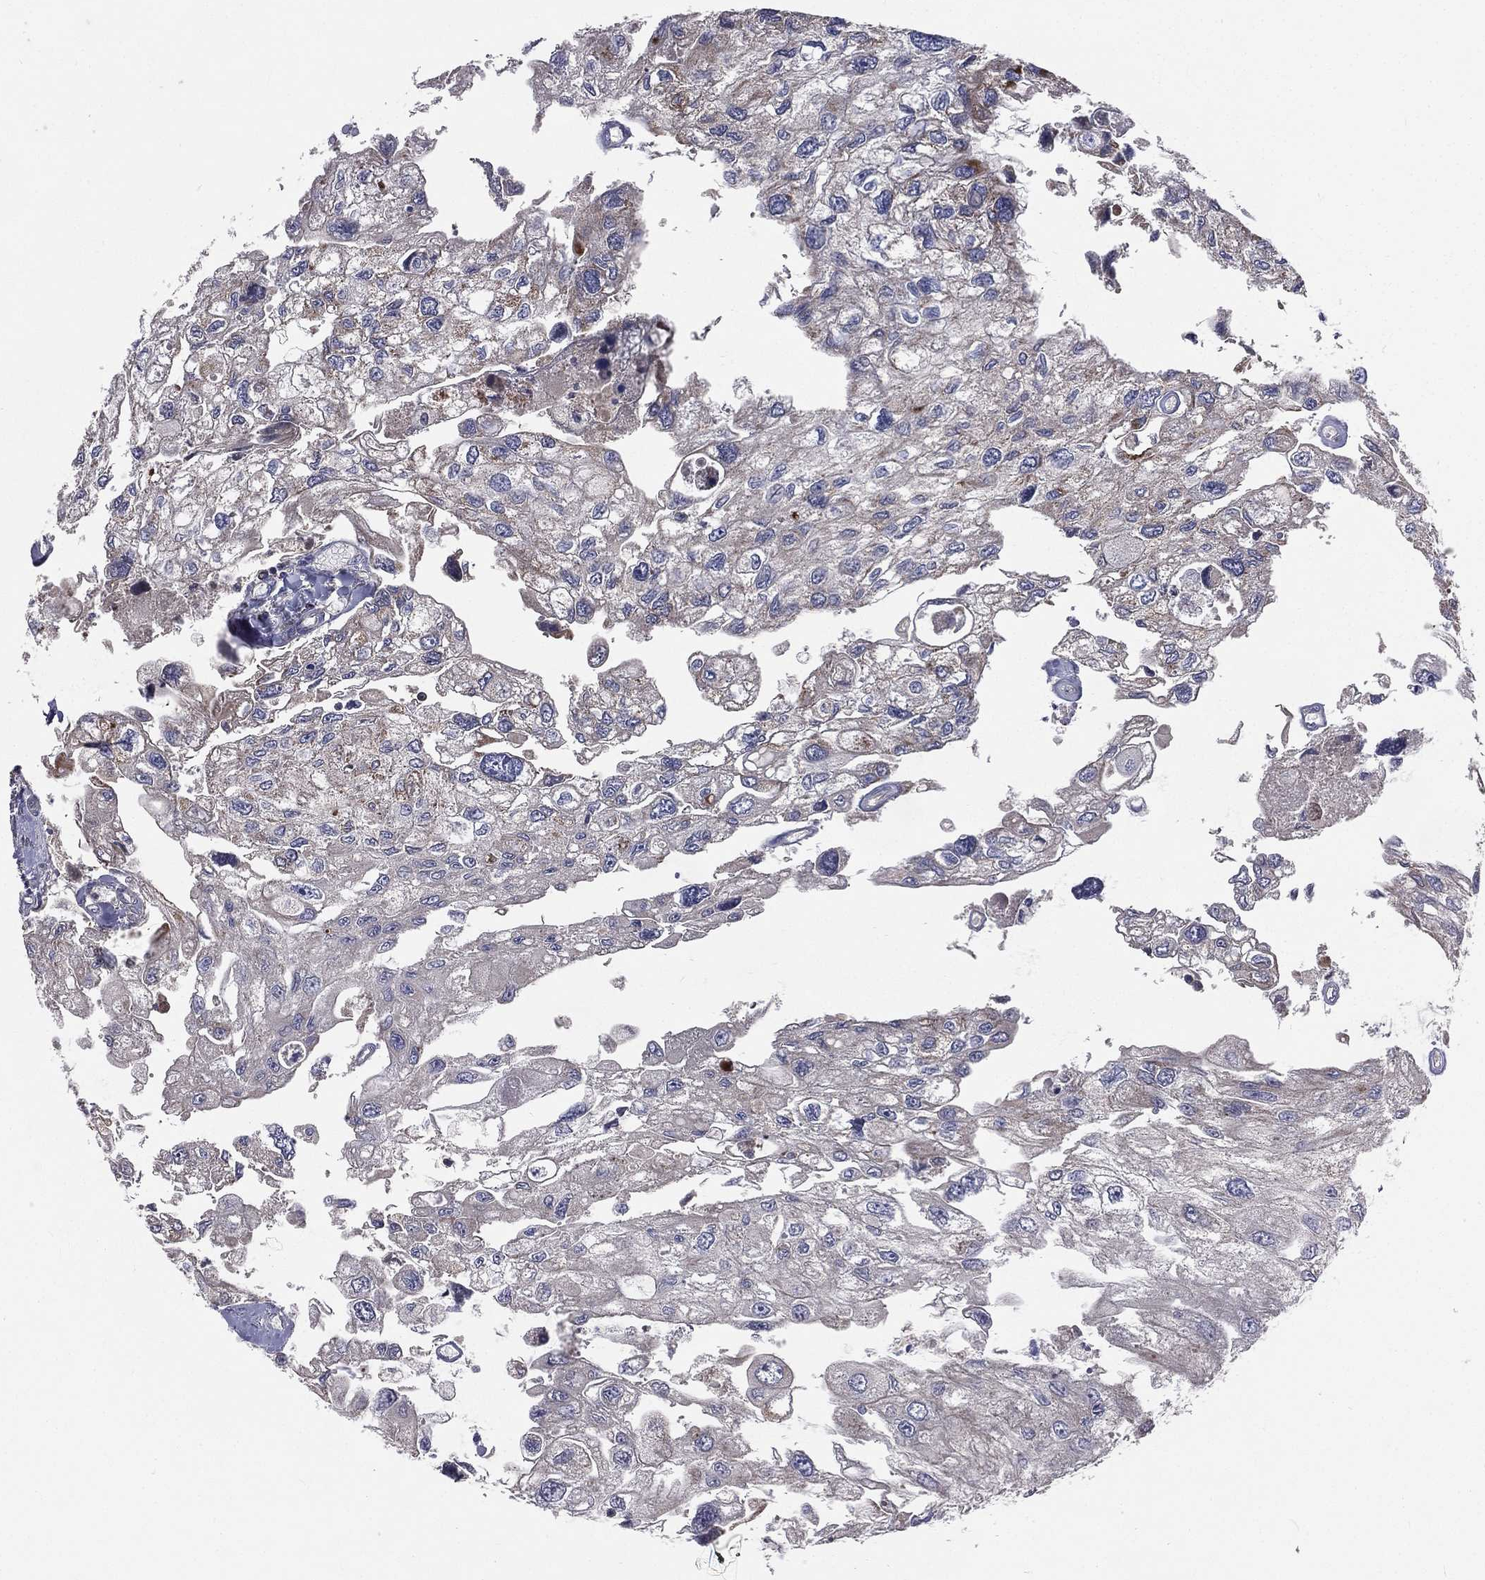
{"staining": {"intensity": "negative", "quantity": "none", "location": "none"}, "tissue": "urothelial cancer", "cell_type": "Tumor cells", "image_type": "cancer", "snomed": [{"axis": "morphology", "description": "Urothelial carcinoma, High grade"}, {"axis": "topography", "description": "Urinary bladder"}], "caption": "Protein analysis of urothelial carcinoma (high-grade) displays no significant positivity in tumor cells. (Immunohistochemistry (ihc), brightfield microscopy, high magnification).", "gene": "GPD1", "patient": {"sex": "male", "age": 59}}